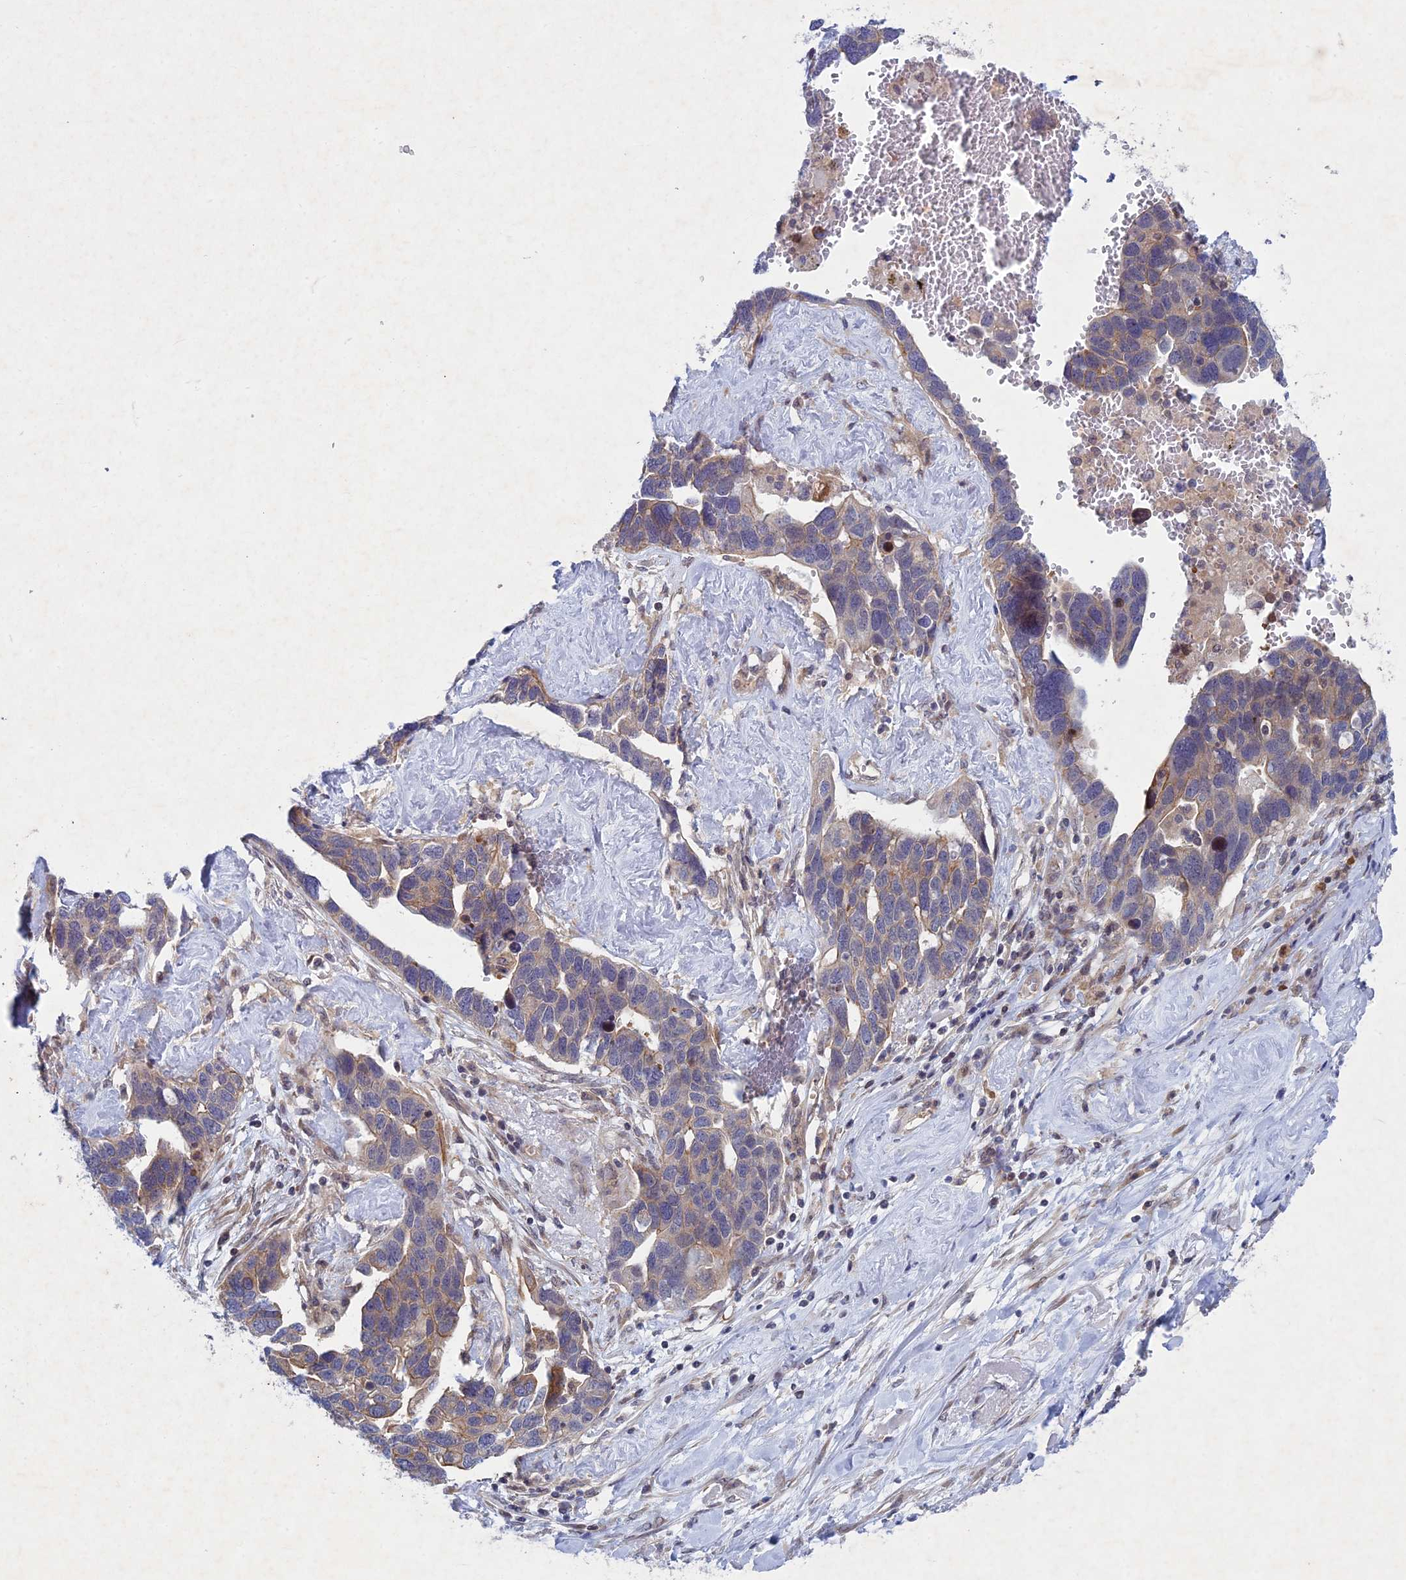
{"staining": {"intensity": "weak", "quantity": "<25%", "location": "cytoplasmic/membranous"}, "tissue": "ovarian cancer", "cell_type": "Tumor cells", "image_type": "cancer", "snomed": [{"axis": "morphology", "description": "Cystadenocarcinoma, serous, NOS"}, {"axis": "topography", "description": "Ovary"}], "caption": "There is no significant expression in tumor cells of ovarian serous cystadenocarcinoma.", "gene": "PTHLH", "patient": {"sex": "female", "age": 54}}